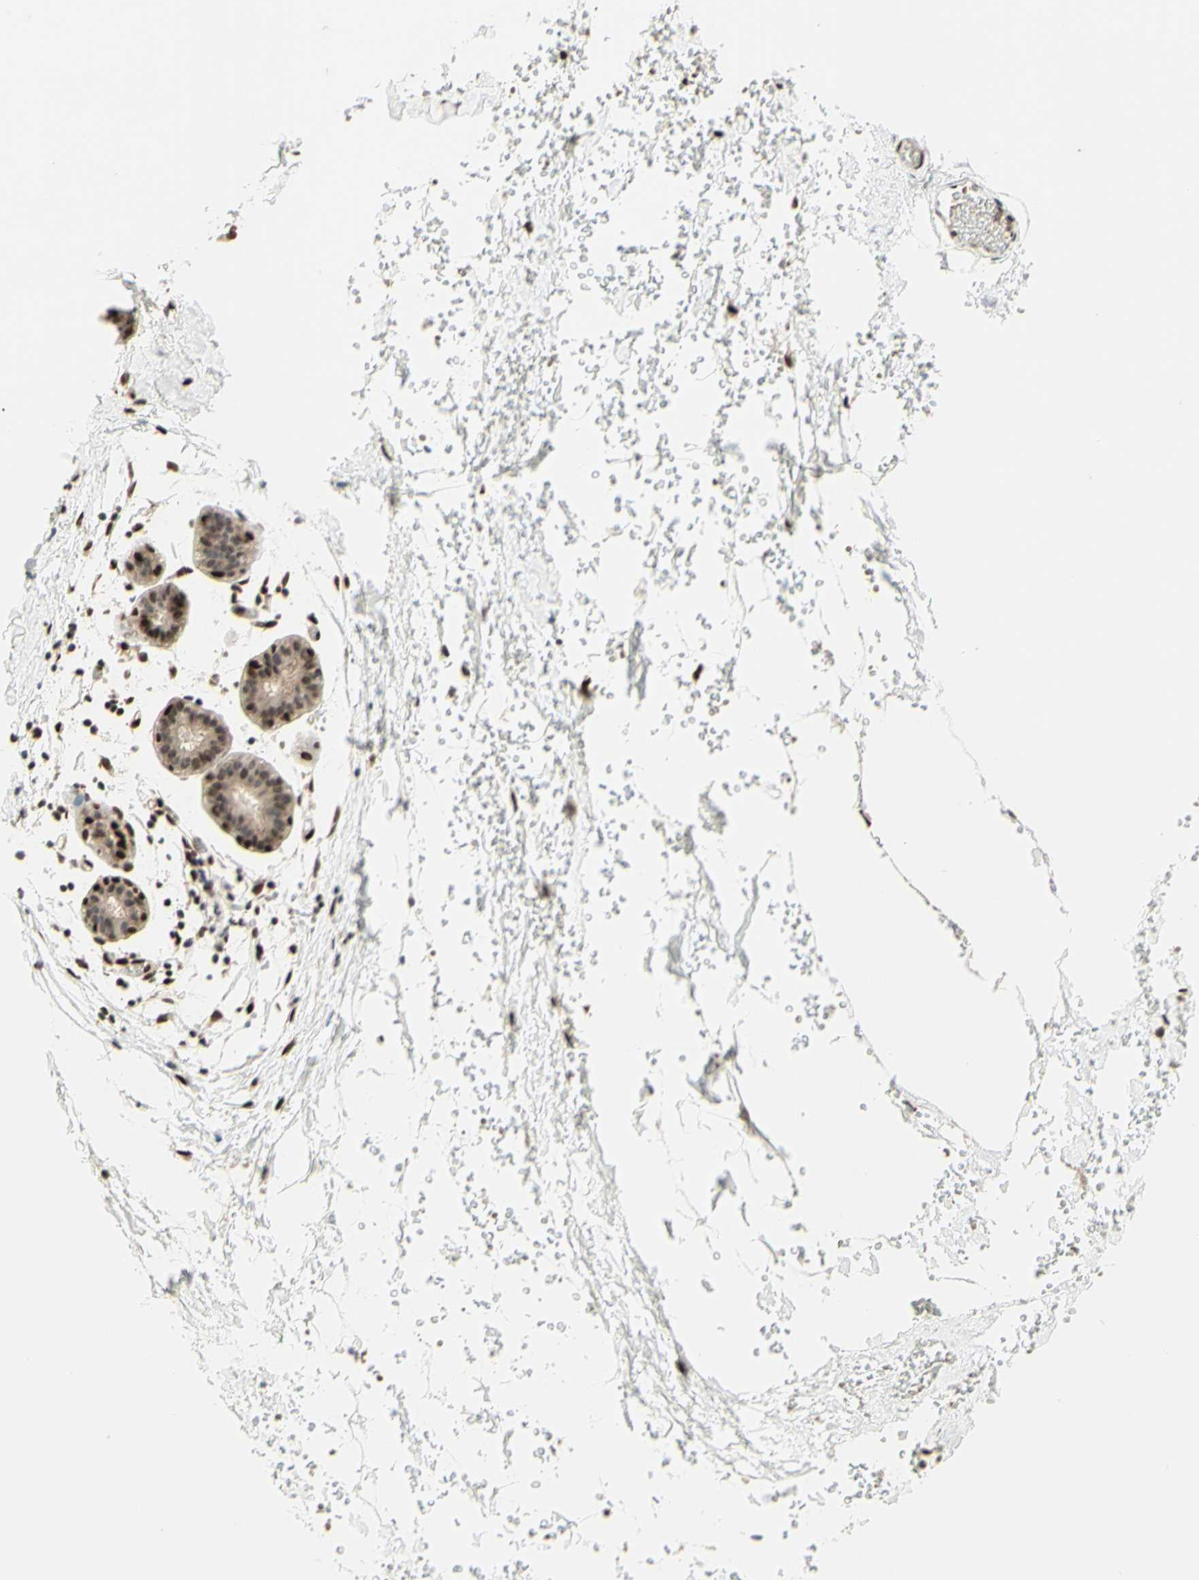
{"staining": {"intensity": "strong", "quantity": ">75%", "location": "nuclear"}, "tissue": "breast", "cell_type": "Adipocytes", "image_type": "normal", "snomed": [{"axis": "morphology", "description": "Normal tissue, NOS"}, {"axis": "topography", "description": "Breast"}], "caption": "Human breast stained for a protein (brown) shows strong nuclear positive staining in approximately >75% of adipocytes.", "gene": "NR3C1", "patient": {"sex": "female", "age": 27}}